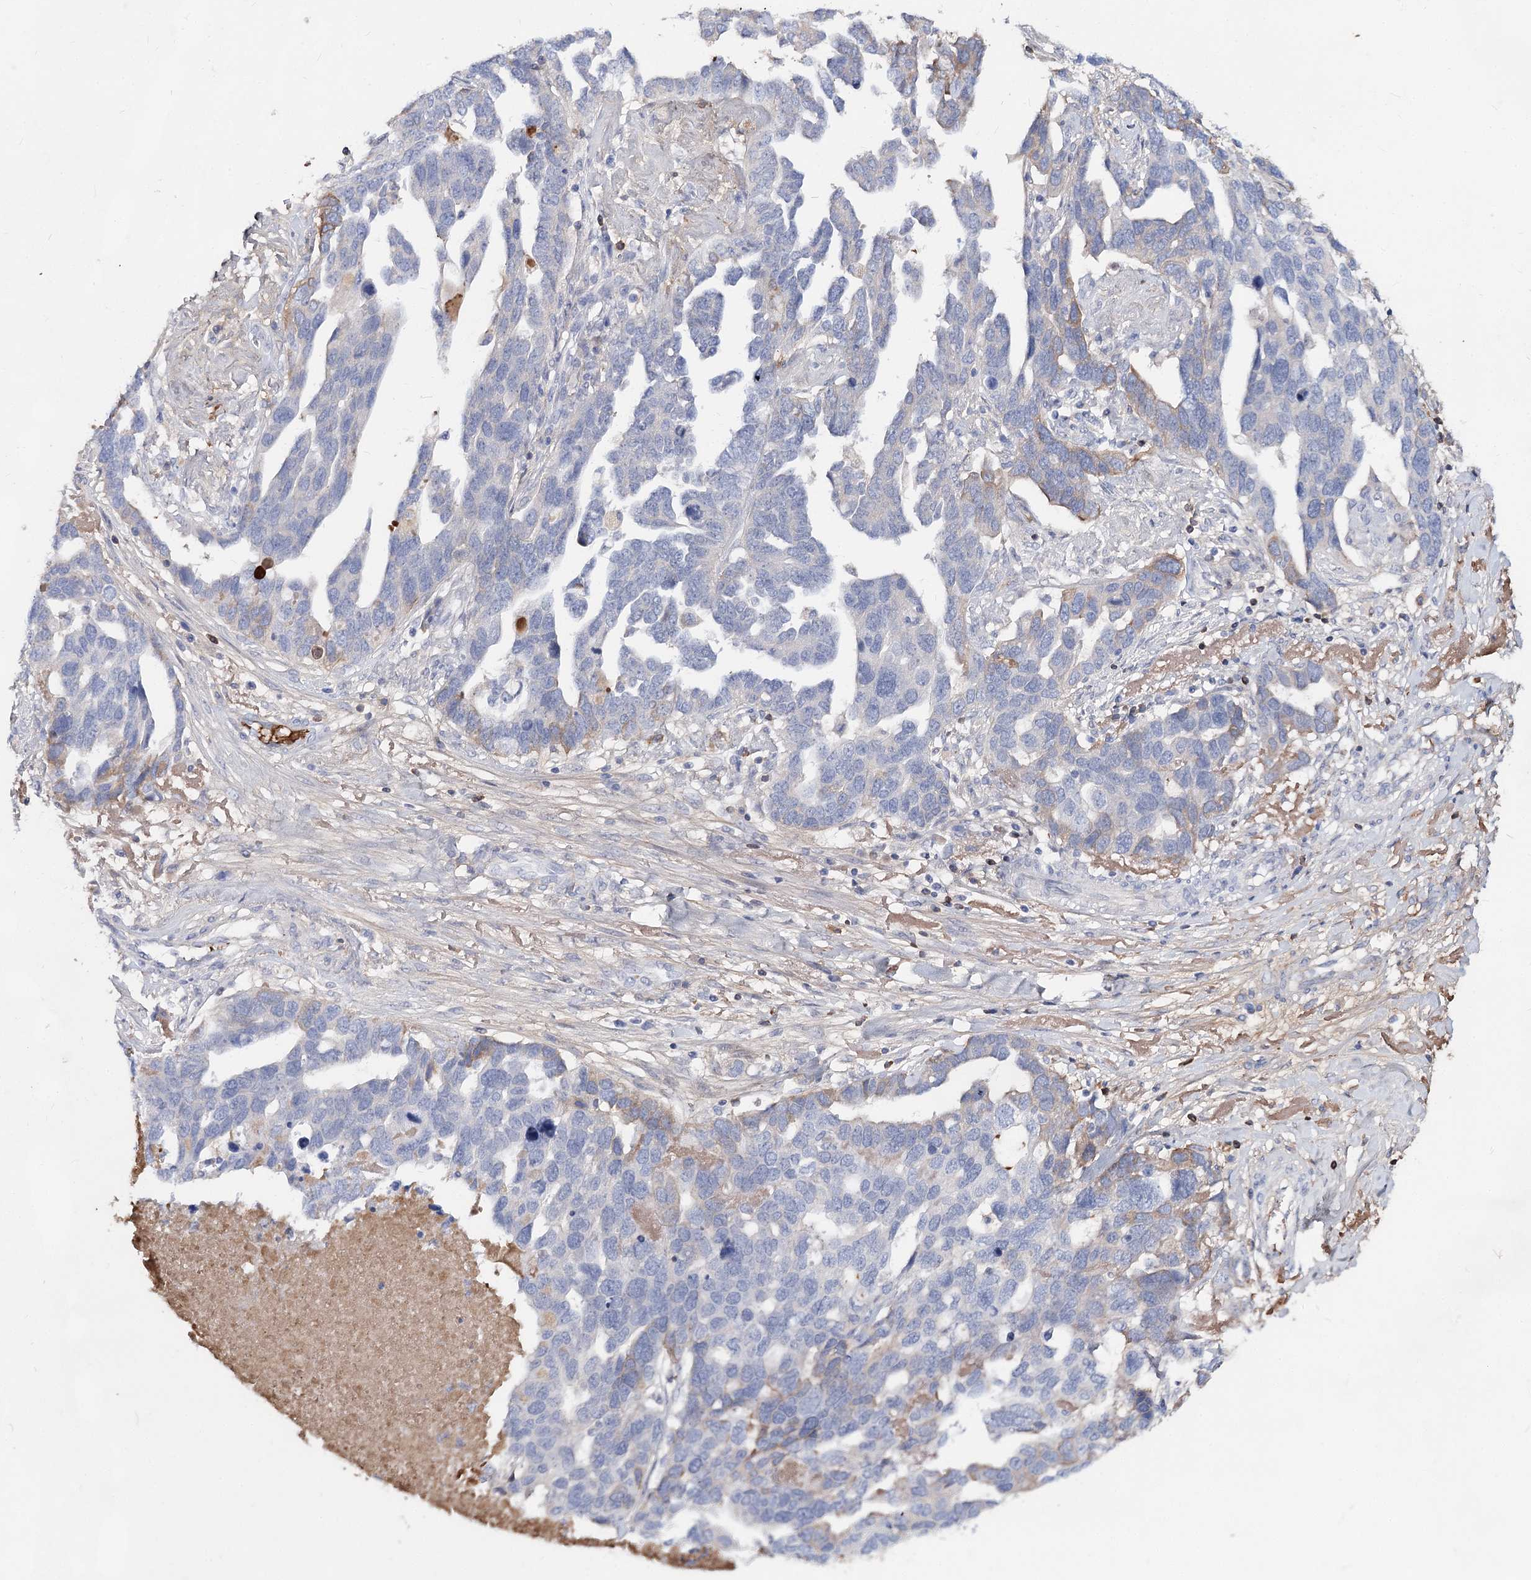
{"staining": {"intensity": "negative", "quantity": "none", "location": "none"}, "tissue": "ovarian cancer", "cell_type": "Tumor cells", "image_type": "cancer", "snomed": [{"axis": "morphology", "description": "Cystadenocarcinoma, serous, NOS"}, {"axis": "topography", "description": "Ovary"}], "caption": "Tumor cells are negative for protein expression in human ovarian cancer.", "gene": "TASOR2", "patient": {"sex": "female", "age": 54}}